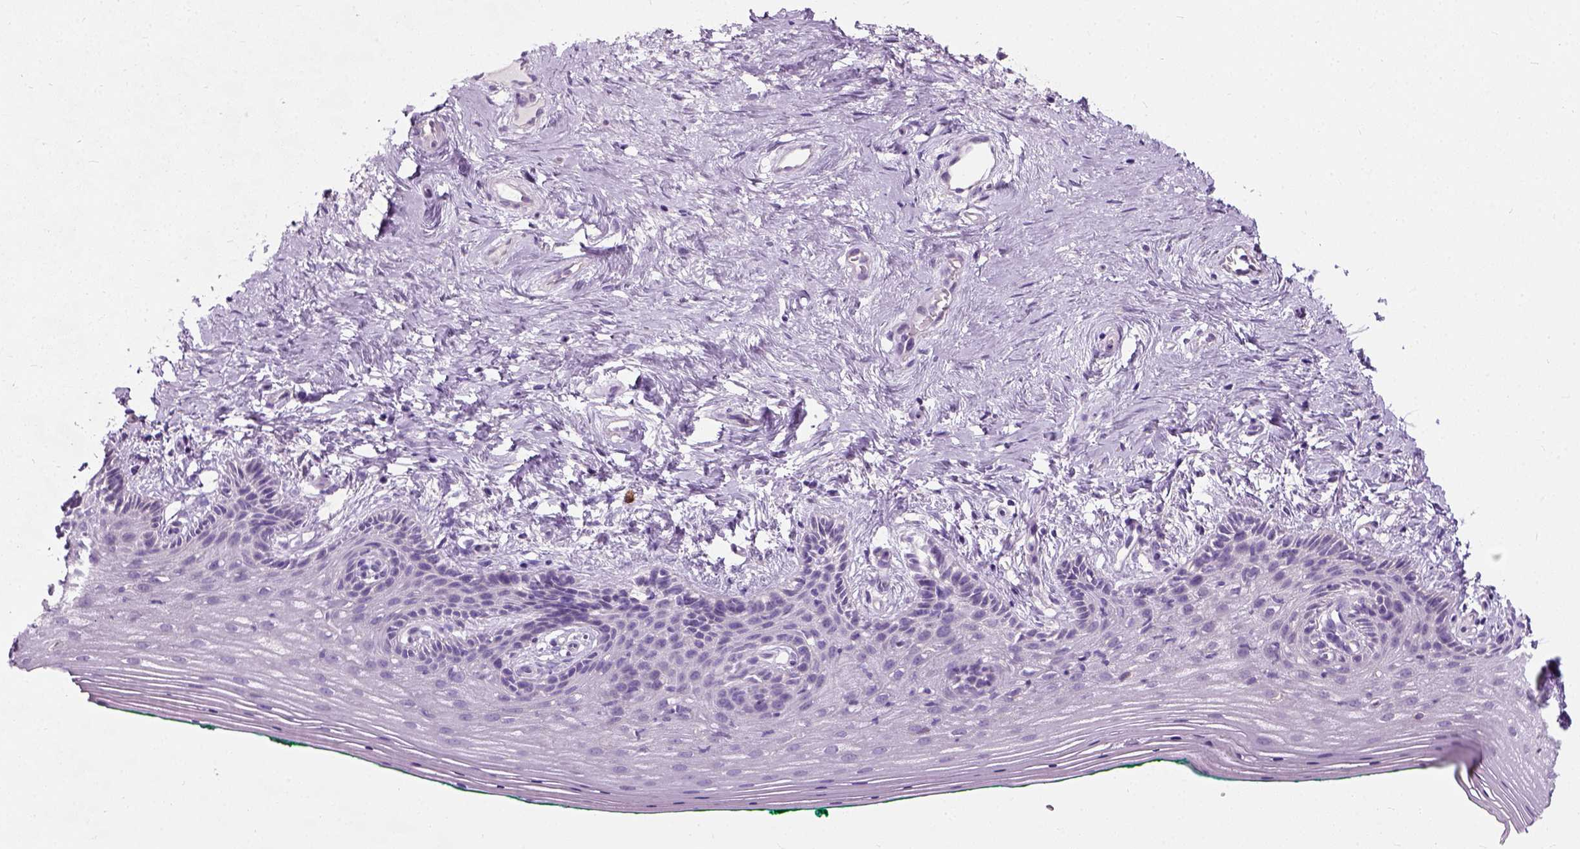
{"staining": {"intensity": "negative", "quantity": "none", "location": "none"}, "tissue": "vagina", "cell_type": "Squamous epithelial cells", "image_type": "normal", "snomed": [{"axis": "morphology", "description": "Normal tissue, NOS"}, {"axis": "topography", "description": "Vagina"}], "caption": "Human vagina stained for a protein using immunohistochemistry reveals no staining in squamous epithelial cells.", "gene": "TRIM72", "patient": {"sex": "female", "age": 45}}